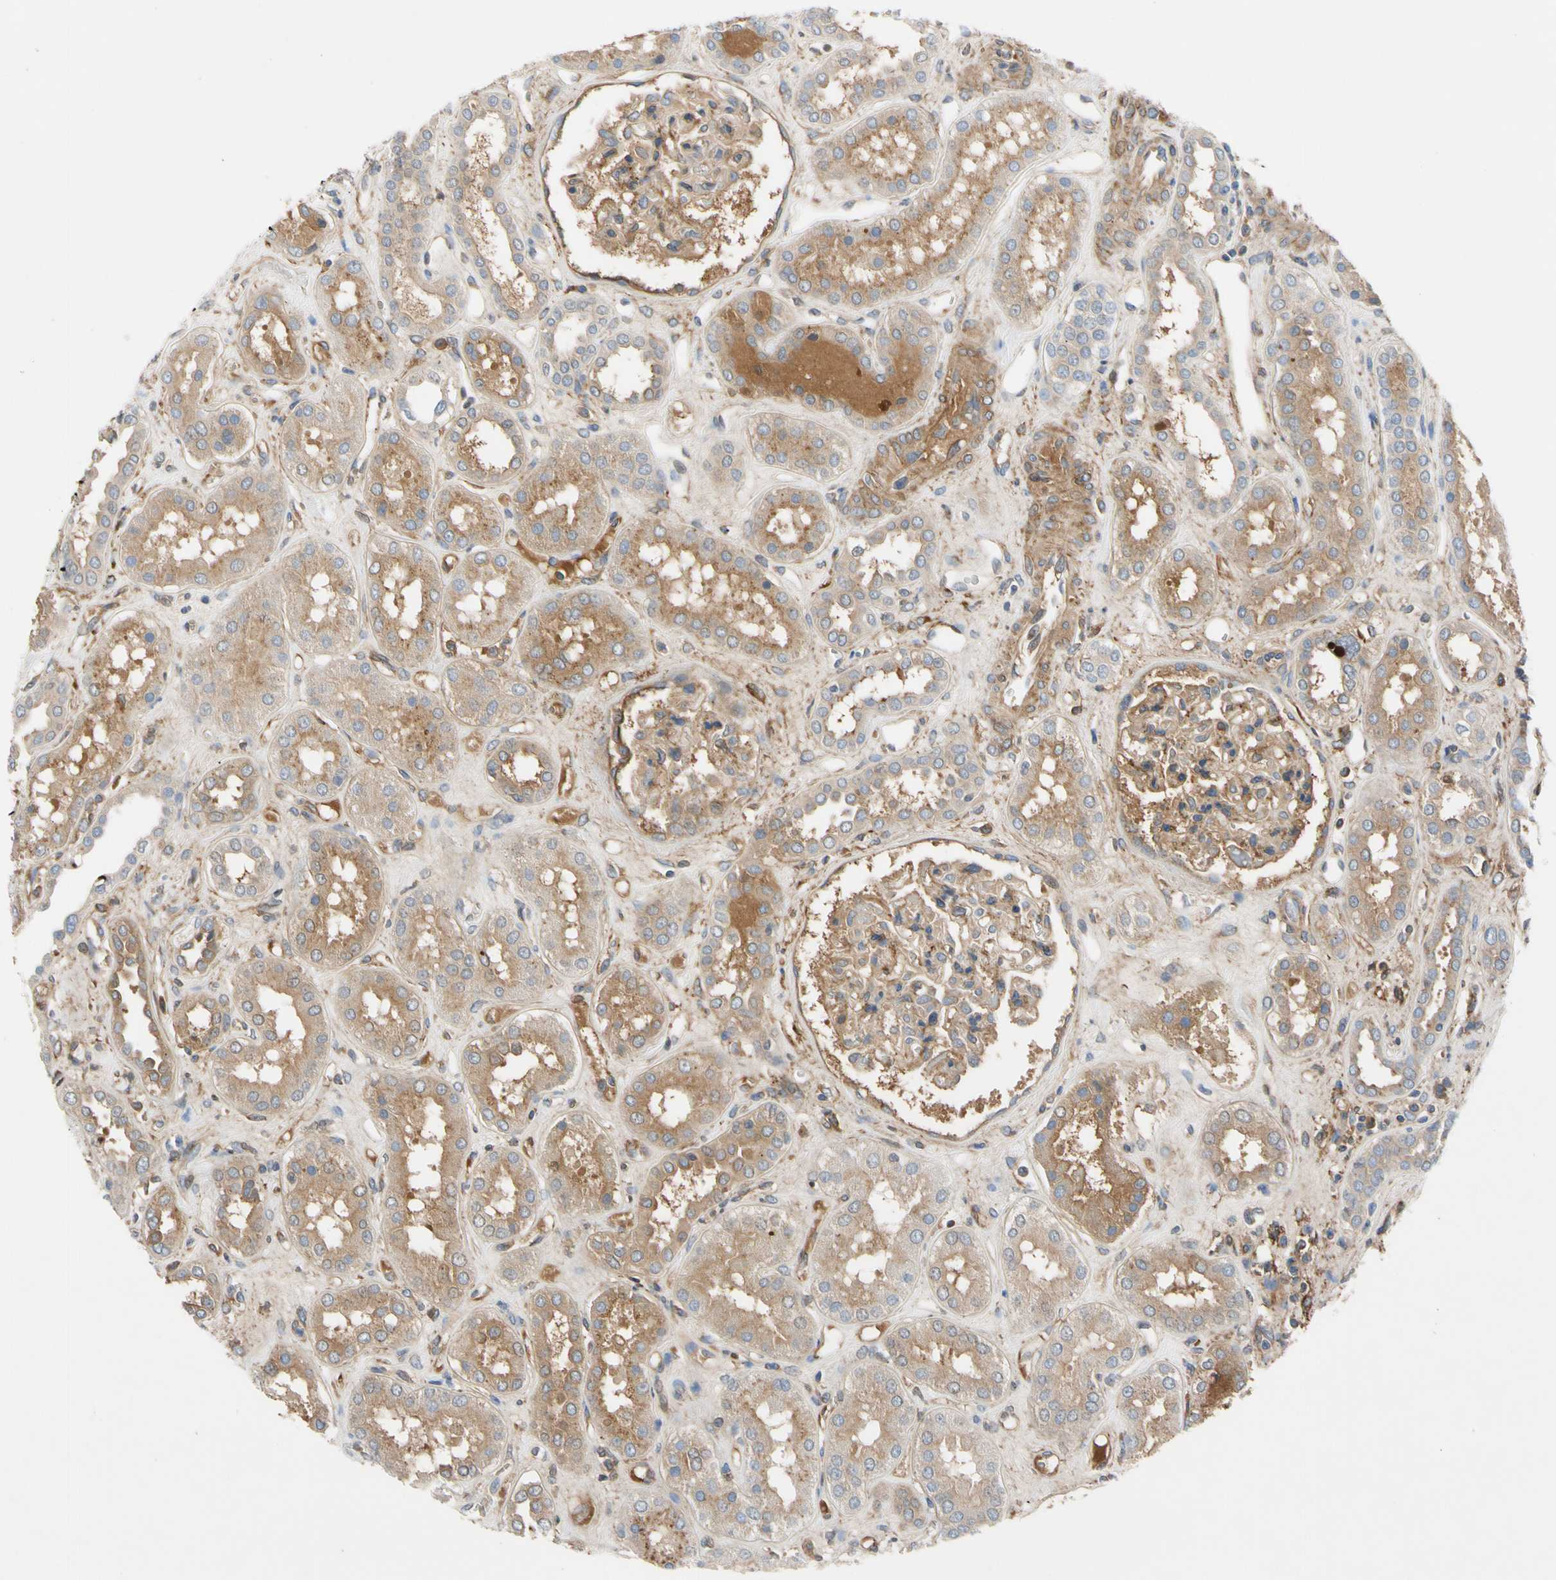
{"staining": {"intensity": "moderate", "quantity": ">75%", "location": "cytoplasmic/membranous"}, "tissue": "kidney", "cell_type": "Cells in glomeruli", "image_type": "normal", "snomed": [{"axis": "morphology", "description": "Normal tissue, NOS"}, {"axis": "topography", "description": "Kidney"}], "caption": "A brown stain shows moderate cytoplasmic/membranous positivity of a protein in cells in glomeruli of benign human kidney. Nuclei are stained in blue.", "gene": "ENTREP3", "patient": {"sex": "male", "age": 59}}